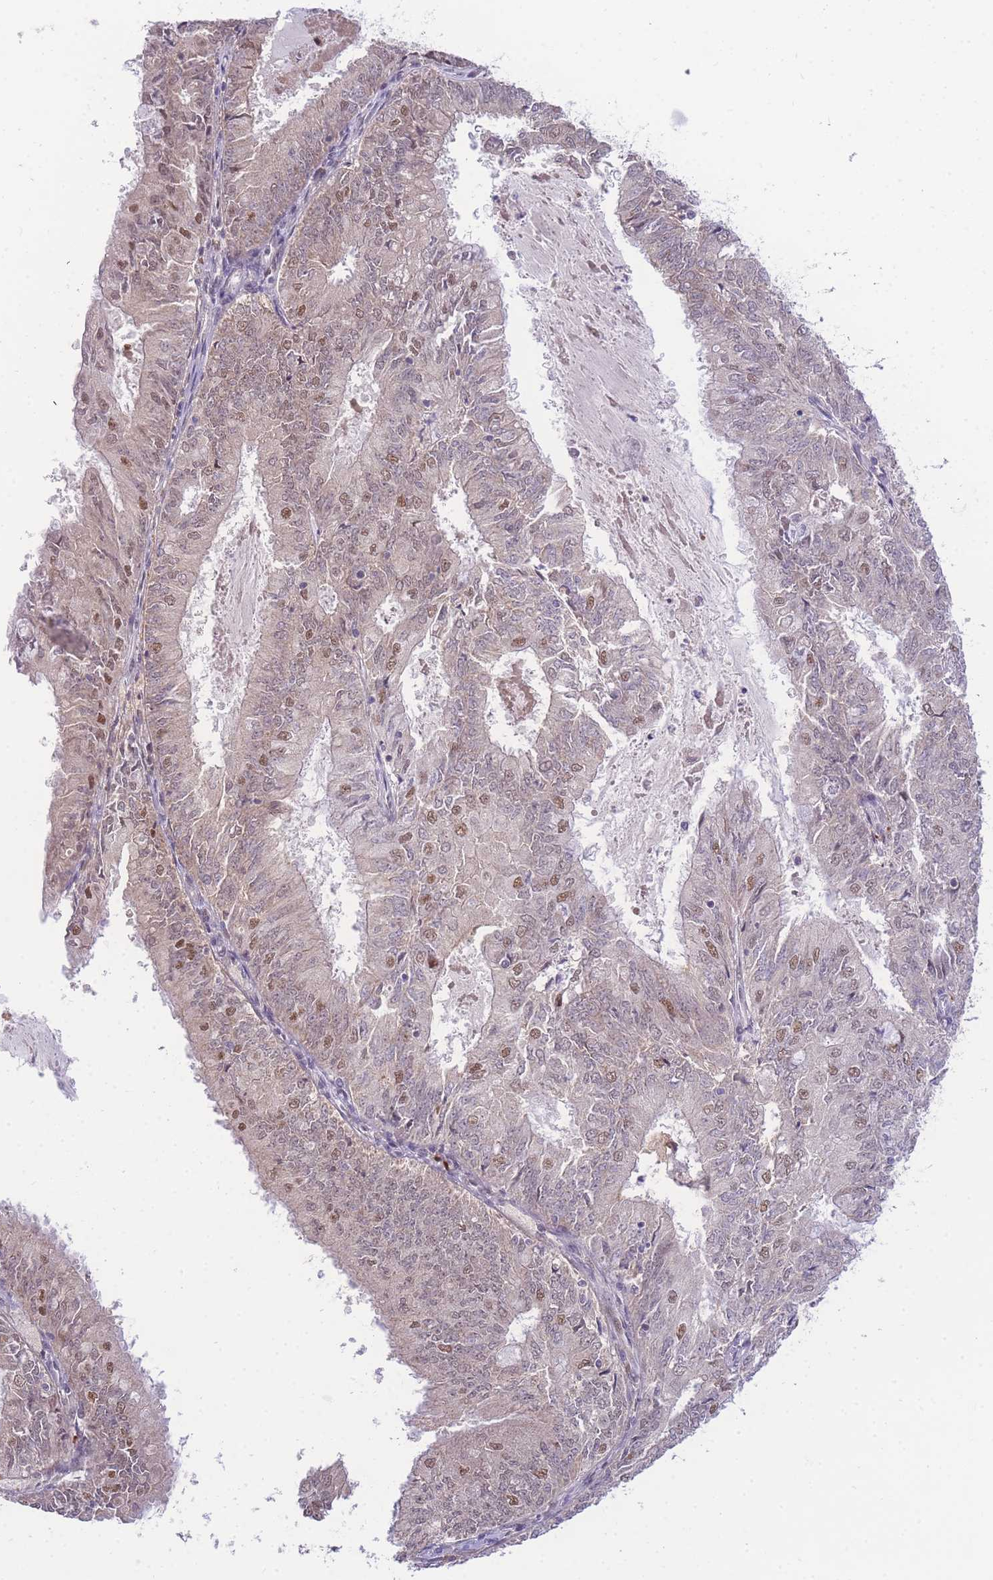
{"staining": {"intensity": "moderate", "quantity": "<25%", "location": "nuclear"}, "tissue": "endometrial cancer", "cell_type": "Tumor cells", "image_type": "cancer", "snomed": [{"axis": "morphology", "description": "Adenocarcinoma, NOS"}, {"axis": "topography", "description": "Endometrium"}], "caption": "This image demonstrates immunohistochemistry (IHC) staining of endometrial cancer, with low moderate nuclear expression in about <25% of tumor cells.", "gene": "PUS10", "patient": {"sex": "female", "age": 57}}